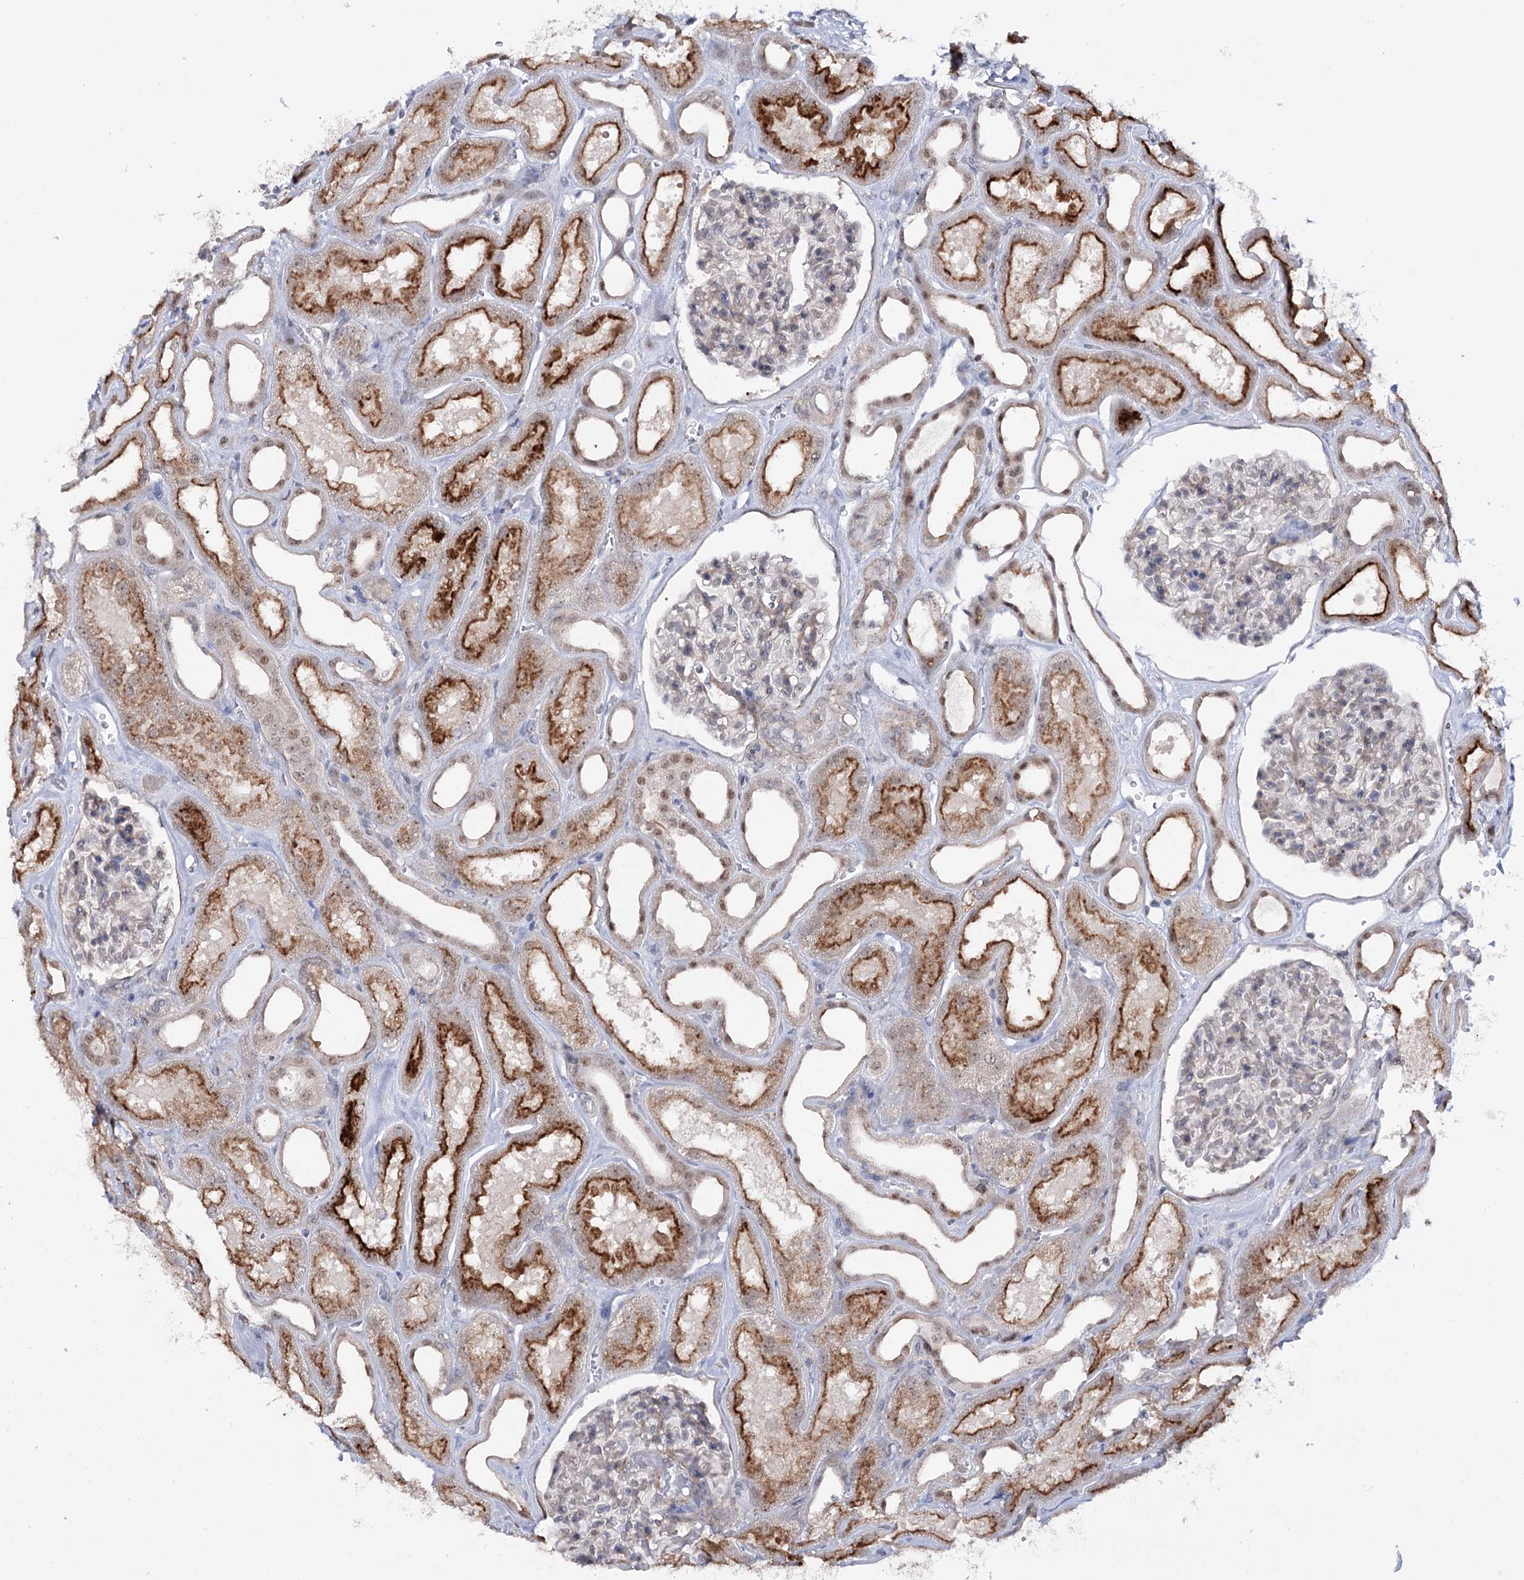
{"staining": {"intensity": "negative", "quantity": "none", "location": "none"}, "tissue": "kidney", "cell_type": "Cells in glomeruli", "image_type": "normal", "snomed": [{"axis": "morphology", "description": "Normal tissue, NOS"}, {"axis": "morphology", "description": "Adenocarcinoma, NOS"}, {"axis": "topography", "description": "Kidney"}], "caption": "Cells in glomeruli show no significant staining in benign kidney.", "gene": "ZC3H8", "patient": {"sex": "female", "age": 68}}